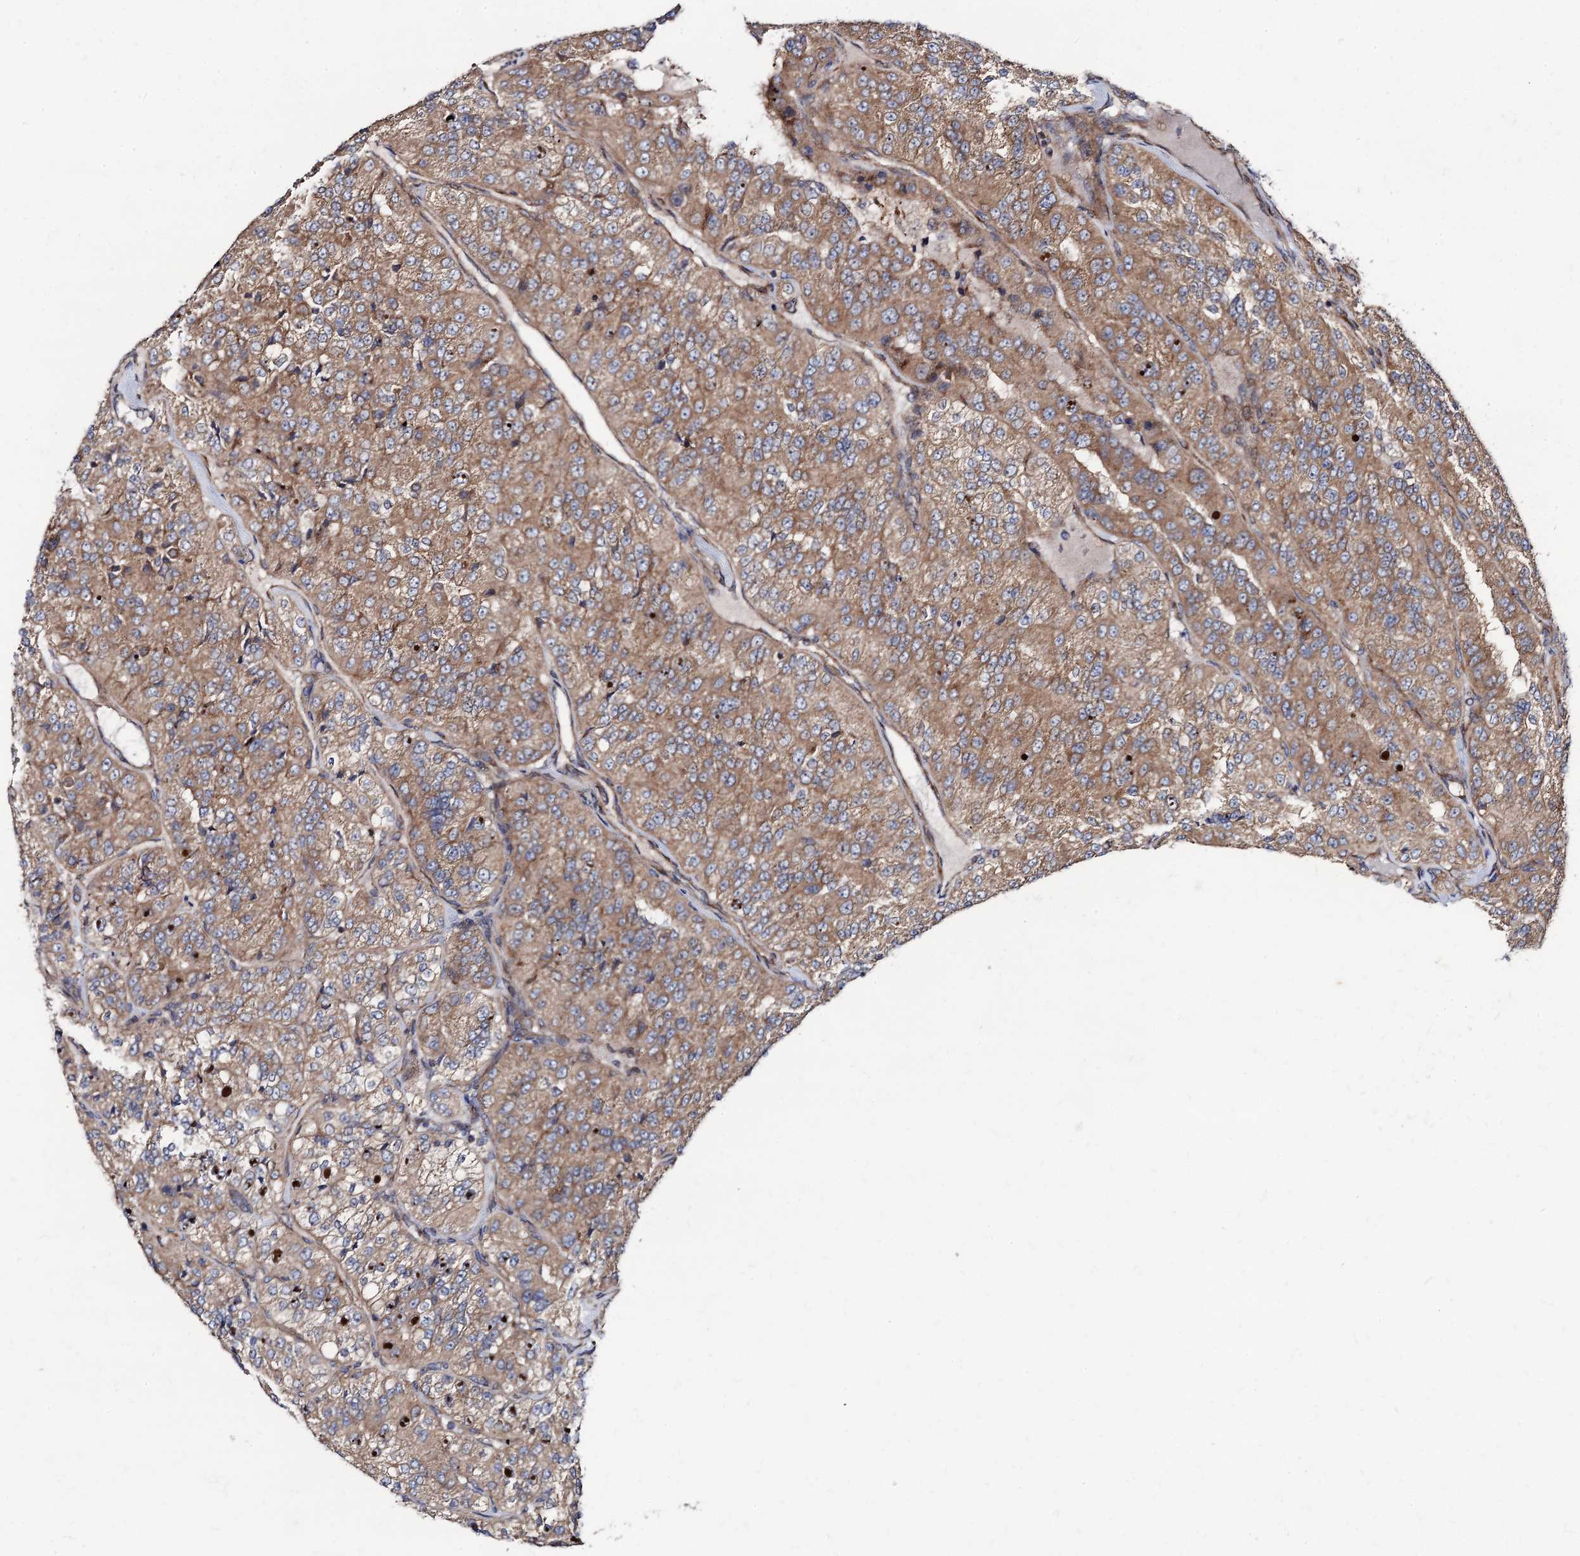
{"staining": {"intensity": "moderate", "quantity": ">75%", "location": "cytoplasmic/membranous"}, "tissue": "renal cancer", "cell_type": "Tumor cells", "image_type": "cancer", "snomed": [{"axis": "morphology", "description": "Adenocarcinoma, NOS"}, {"axis": "topography", "description": "Kidney"}], "caption": "There is medium levels of moderate cytoplasmic/membranous positivity in tumor cells of renal cancer (adenocarcinoma), as demonstrated by immunohistochemical staining (brown color).", "gene": "DYDC1", "patient": {"sex": "female", "age": 63}}